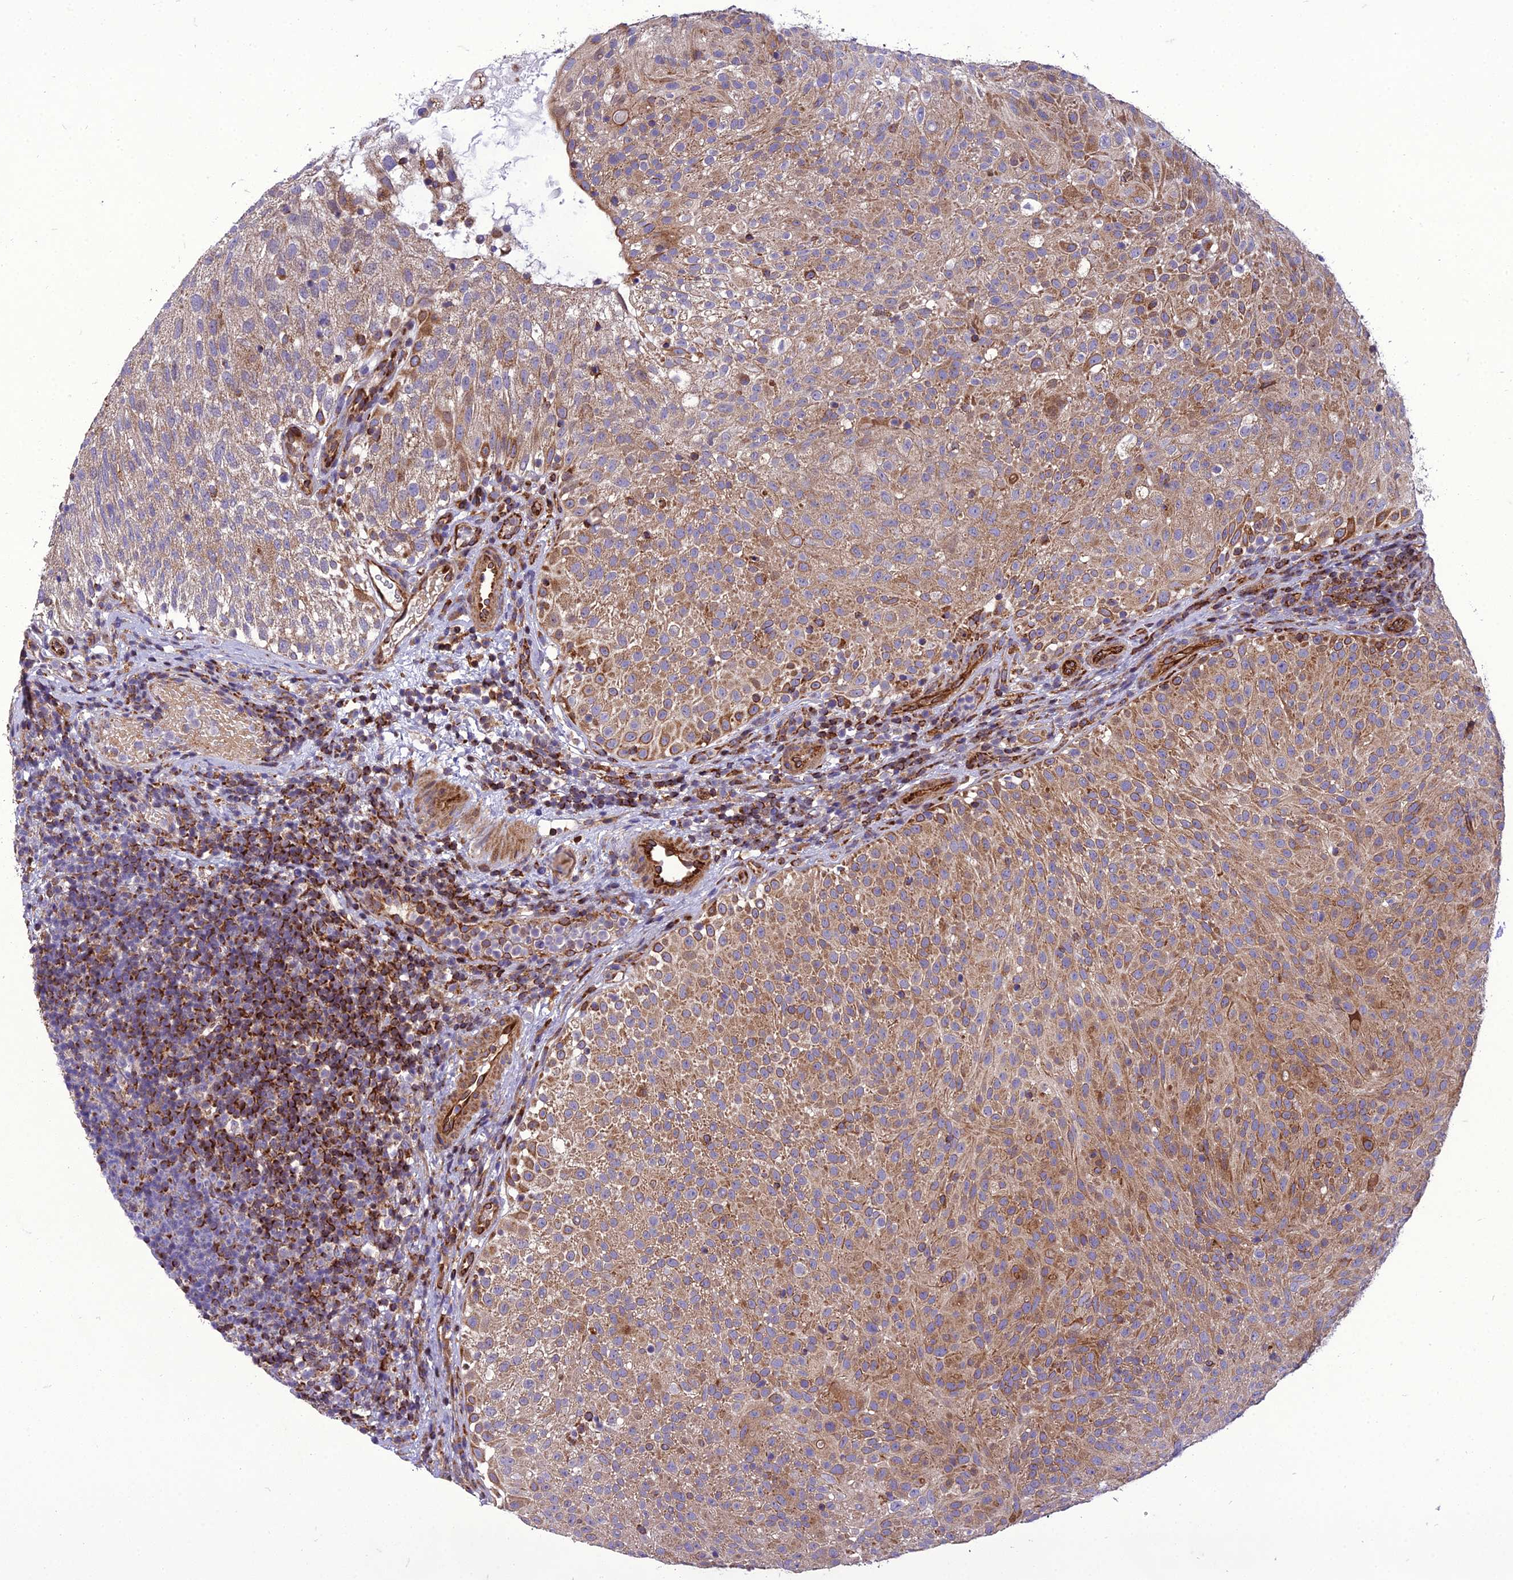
{"staining": {"intensity": "moderate", "quantity": ">75%", "location": "cytoplasmic/membranous"}, "tissue": "urothelial cancer", "cell_type": "Tumor cells", "image_type": "cancer", "snomed": [{"axis": "morphology", "description": "Urothelial carcinoma, Low grade"}, {"axis": "topography", "description": "Urinary bladder"}], "caption": "Urothelial carcinoma (low-grade) stained with a protein marker reveals moderate staining in tumor cells.", "gene": "GIMAP1", "patient": {"sex": "male", "age": 78}}